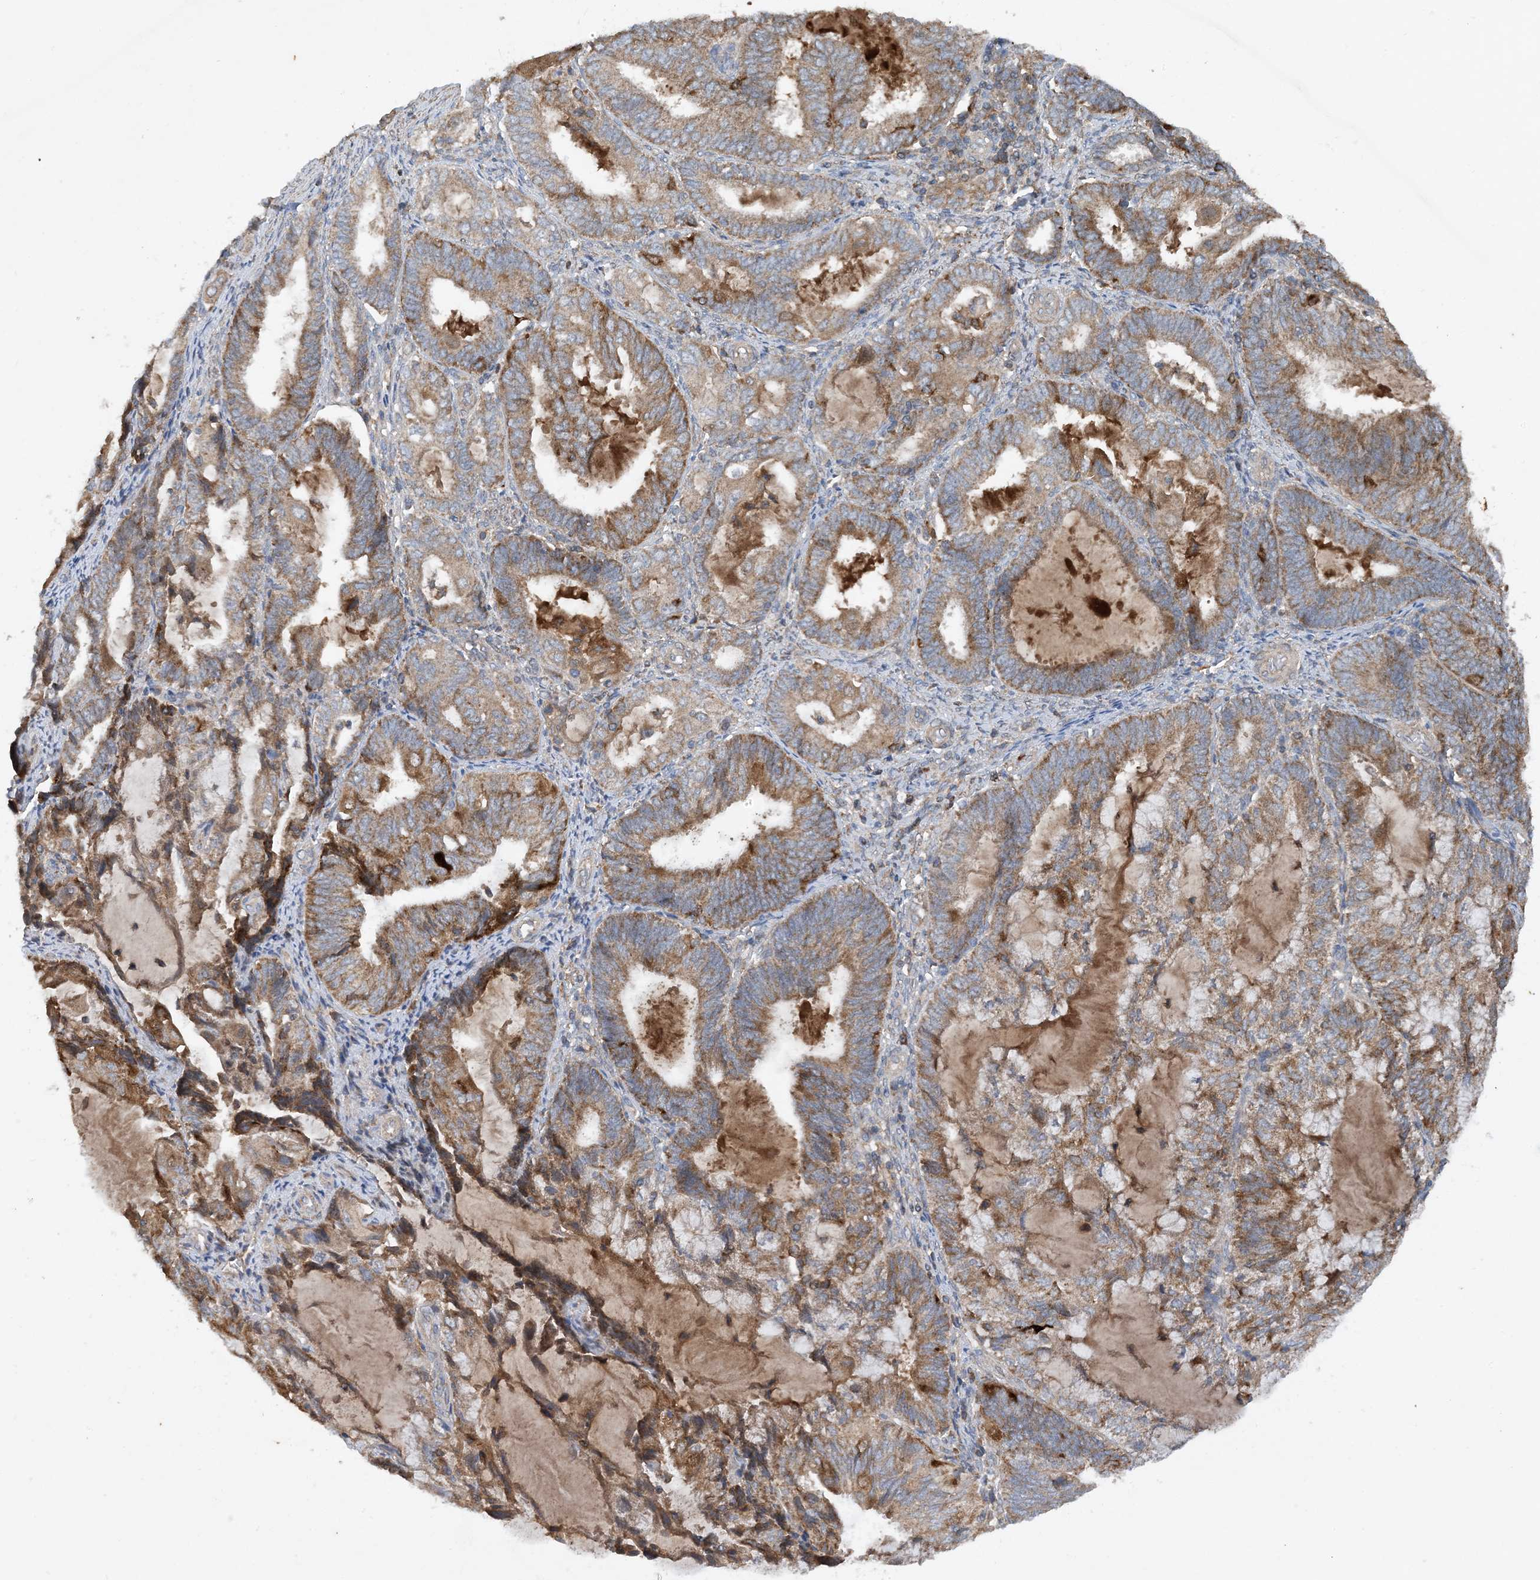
{"staining": {"intensity": "moderate", "quantity": ">75%", "location": "cytoplasmic/membranous"}, "tissue": "endometrial cancer", "cell_type": "Tumor cells", "image_type": "cancer", "snomed": [{"axis": "morphology", "description": "Adenocarcinoma, NOS"}, {"axis": "topography", "description": "Endometrium"}], "caption": "Immunohistochemical staining of endometrial adenocarcinoma reveals medium levels of moderate cytoplasmic/membranous positivity in about >75% of tumor cells. (brown staining indicates protein expression, while blue staining denotes nuclei).", "gene": "STK19", "patient": {"sex": "female", "age": 81}}